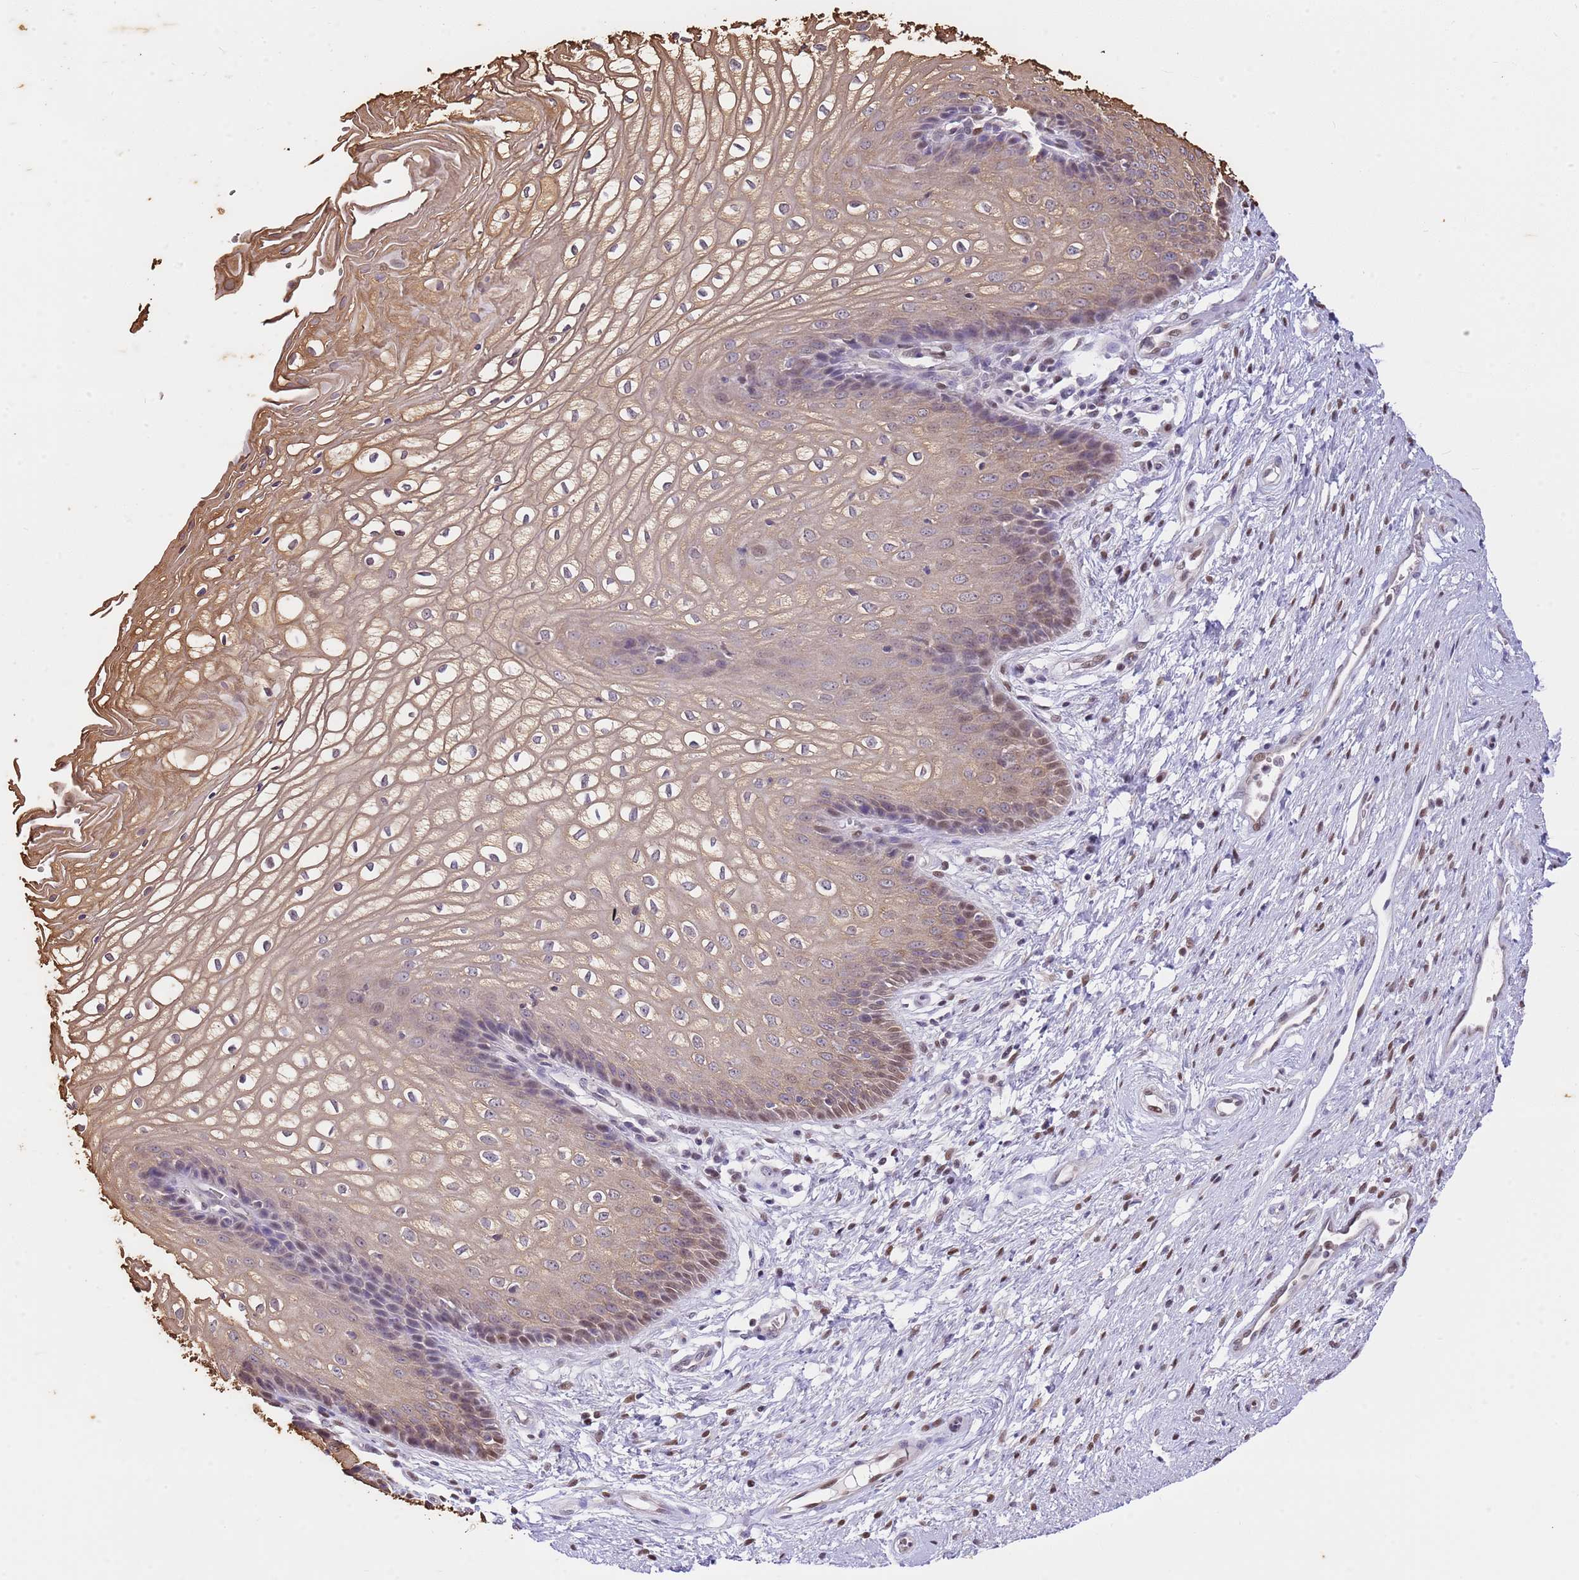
{"staining": {"intensity": "moderate", "quantity": ">75%", "location": "cytoplasmic/membranous,nuclear"}, "tissue": "vagina", "cell_type": "Squamous epithelial cells", "image_type": "normal", "snomed": [{"axis": "morphology", "description": "Normal tissue, NOS"}, {"axis": "topography", "description": "Vagina"}], "caption": "IHC of unremarkable vagina displays medium levels of moderate cytoplasmic/membranous,nuclear expression in about >75% of squamous epithelial cells.", "gene": "RFK", "patient": {"sex": "female", "age": 34}}